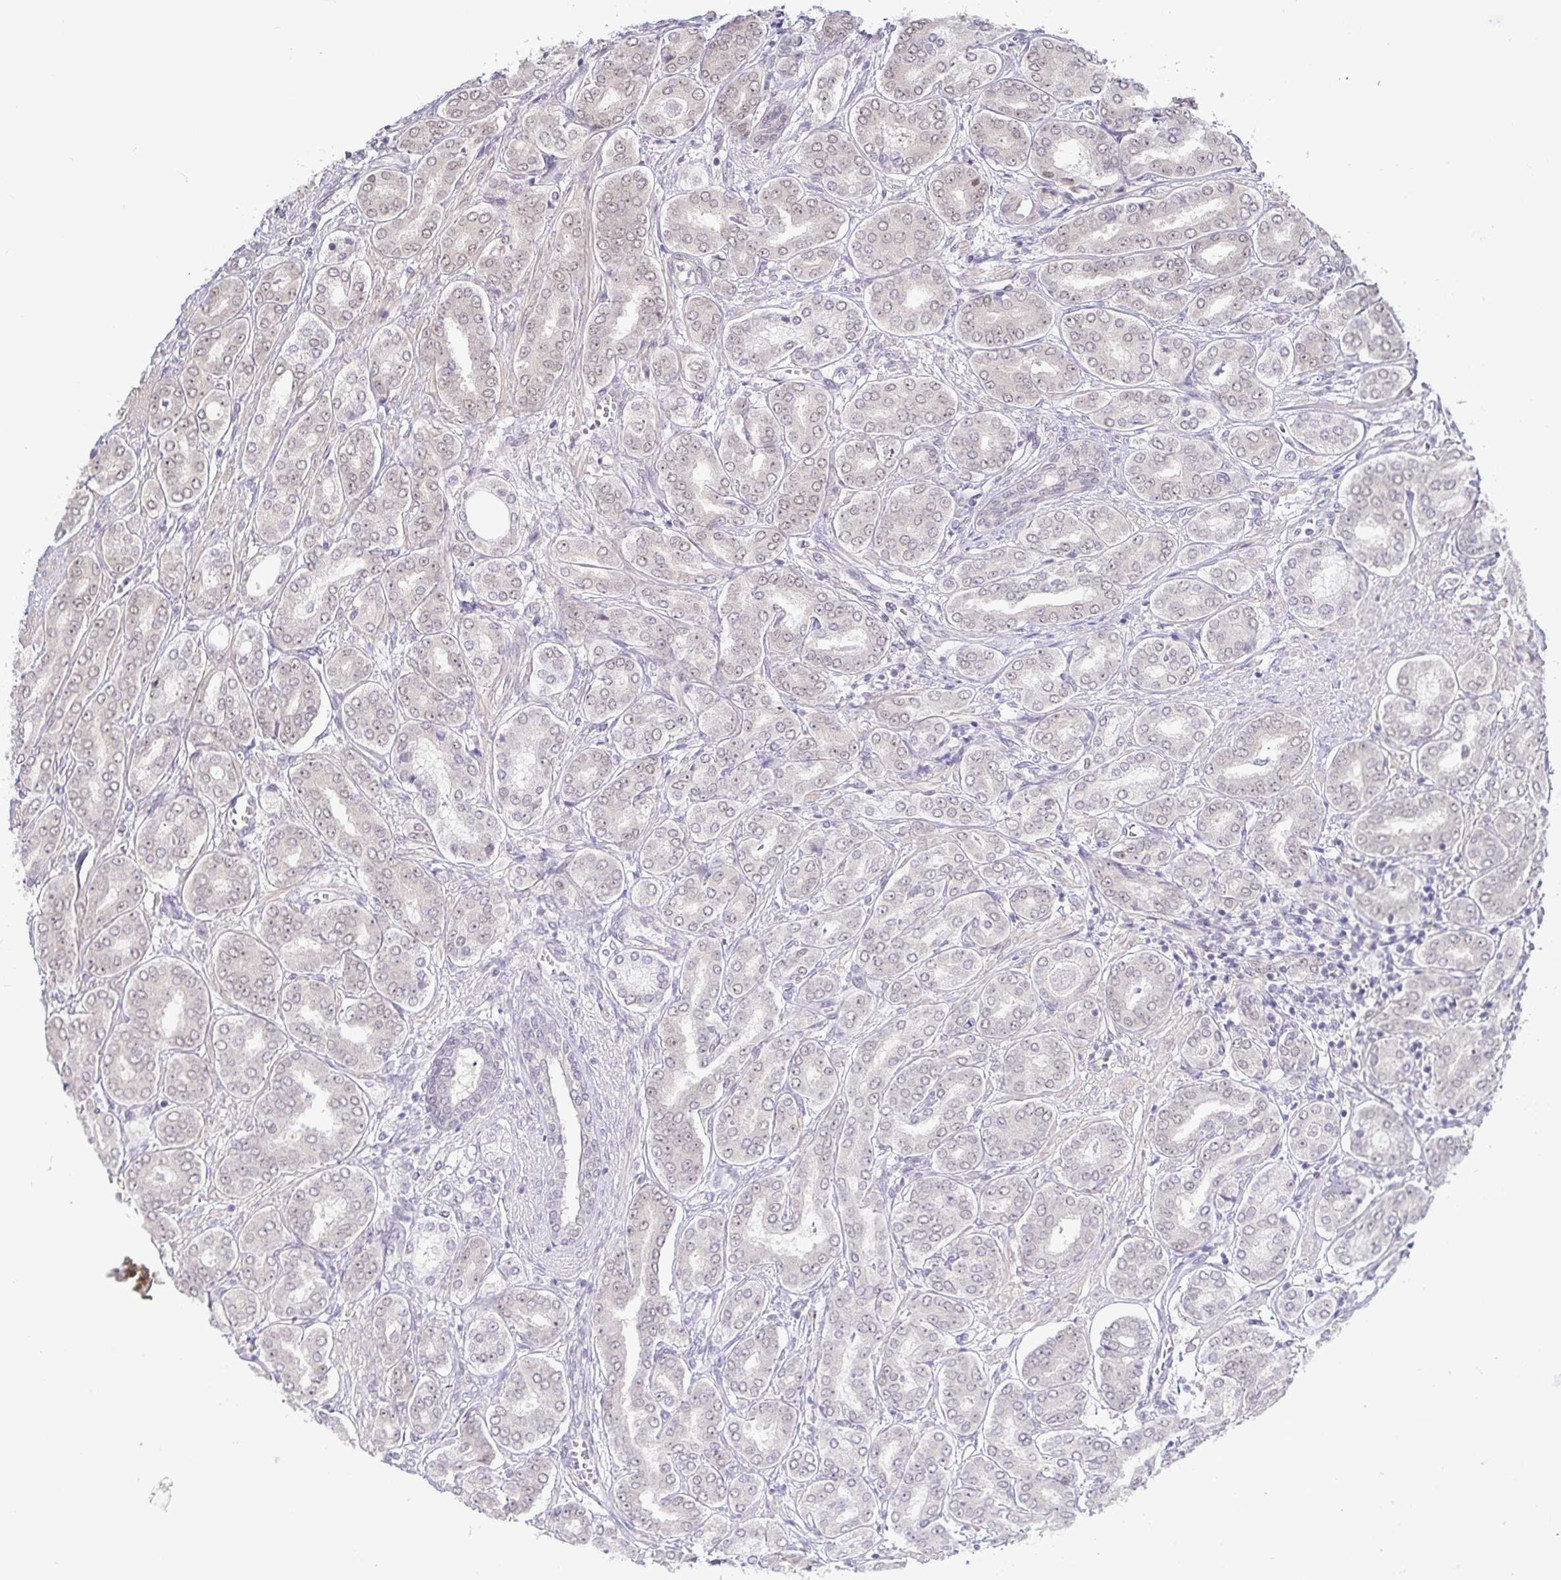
{"staining": {"intensity": "weak", "quantity": "25%-75%", "location": "nuclear"}, "tissue": "prostate cancer", "cell_type": "Tumor cells", "image_type": "cancer", "snomed": [{"axis": "morphology", "description": "Adenocarcinoma, High grade"}, {"axis": "topography", "description": "Prostate"}], "caption": "Immunohistochemical staining of prostate cancer shows low levels of weak nuclear expression in approximately 25%-75% of tumor cells. (IHC, brightfield microscopy, high magnification).", "gene": "HYPK", "patient": {"sex": "male", "age": 72}}